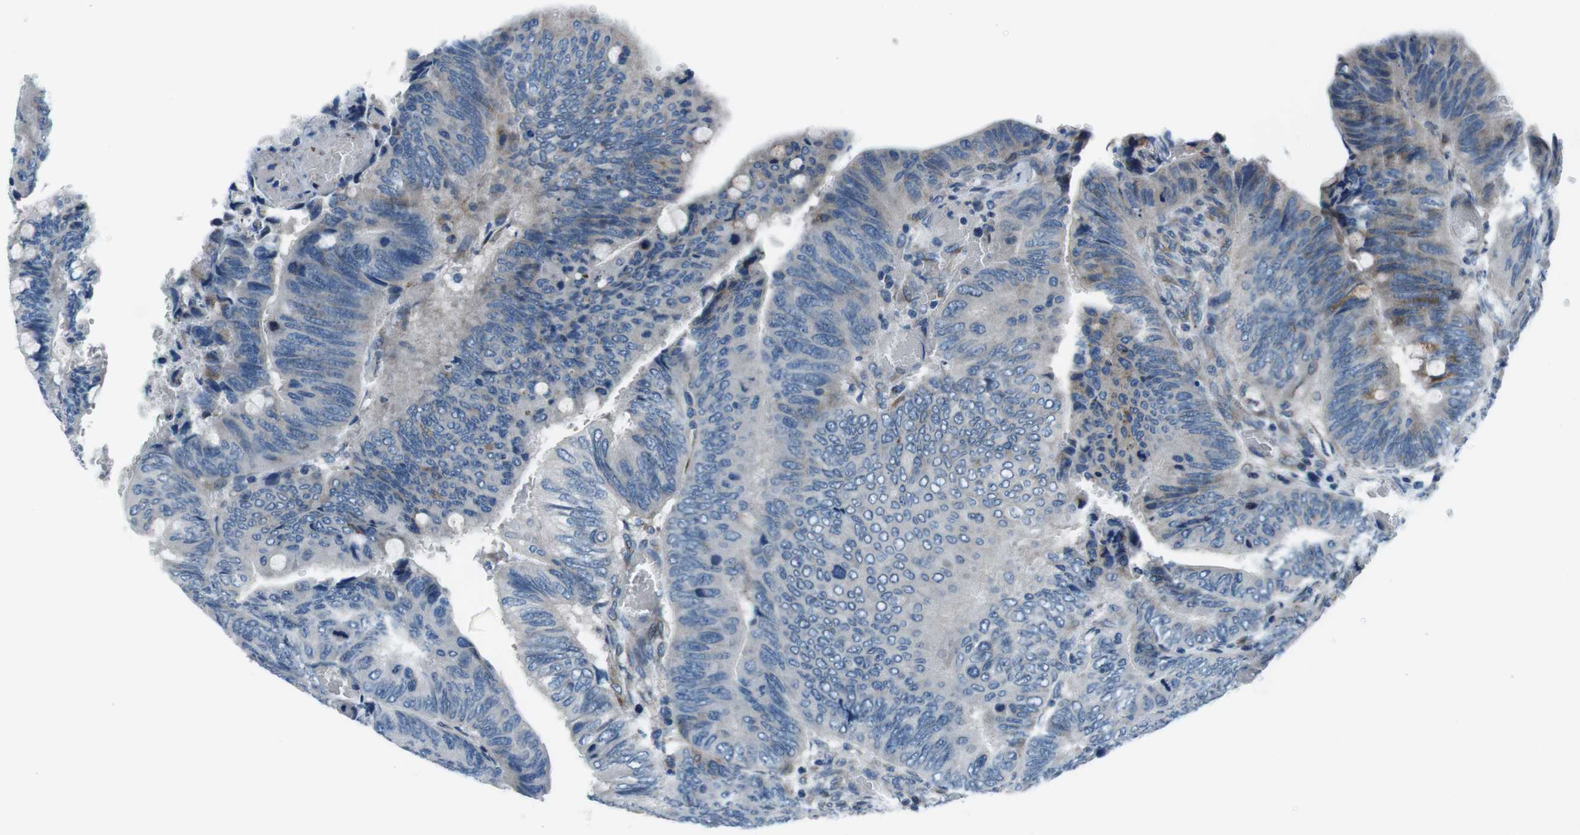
{"staining": {"intensity": "negative", "quantity": "none", "location": "none"}, "tissue": "colorectal cancer", "cell_type": "Tumor cells", "image_type": "cancer", "snomed": [{"axis": "morphology", "description": "Normal tissue, NOS"}, {"axis": "morphology", "description": "Adenocarcinoma, NOS"}, {"axis": "topography", "description": "Rectum"}, {"axis": "topography", "description": "Peripheral nerve tissue"}], "caption": "High power microscopy histopathology image of an IHC image of colorectal cancer (adenocarcinoma), revealing no significant expression in tumor cells.", "gene": "NUCB2", "patient": {"sex": "male", "age": 92}}